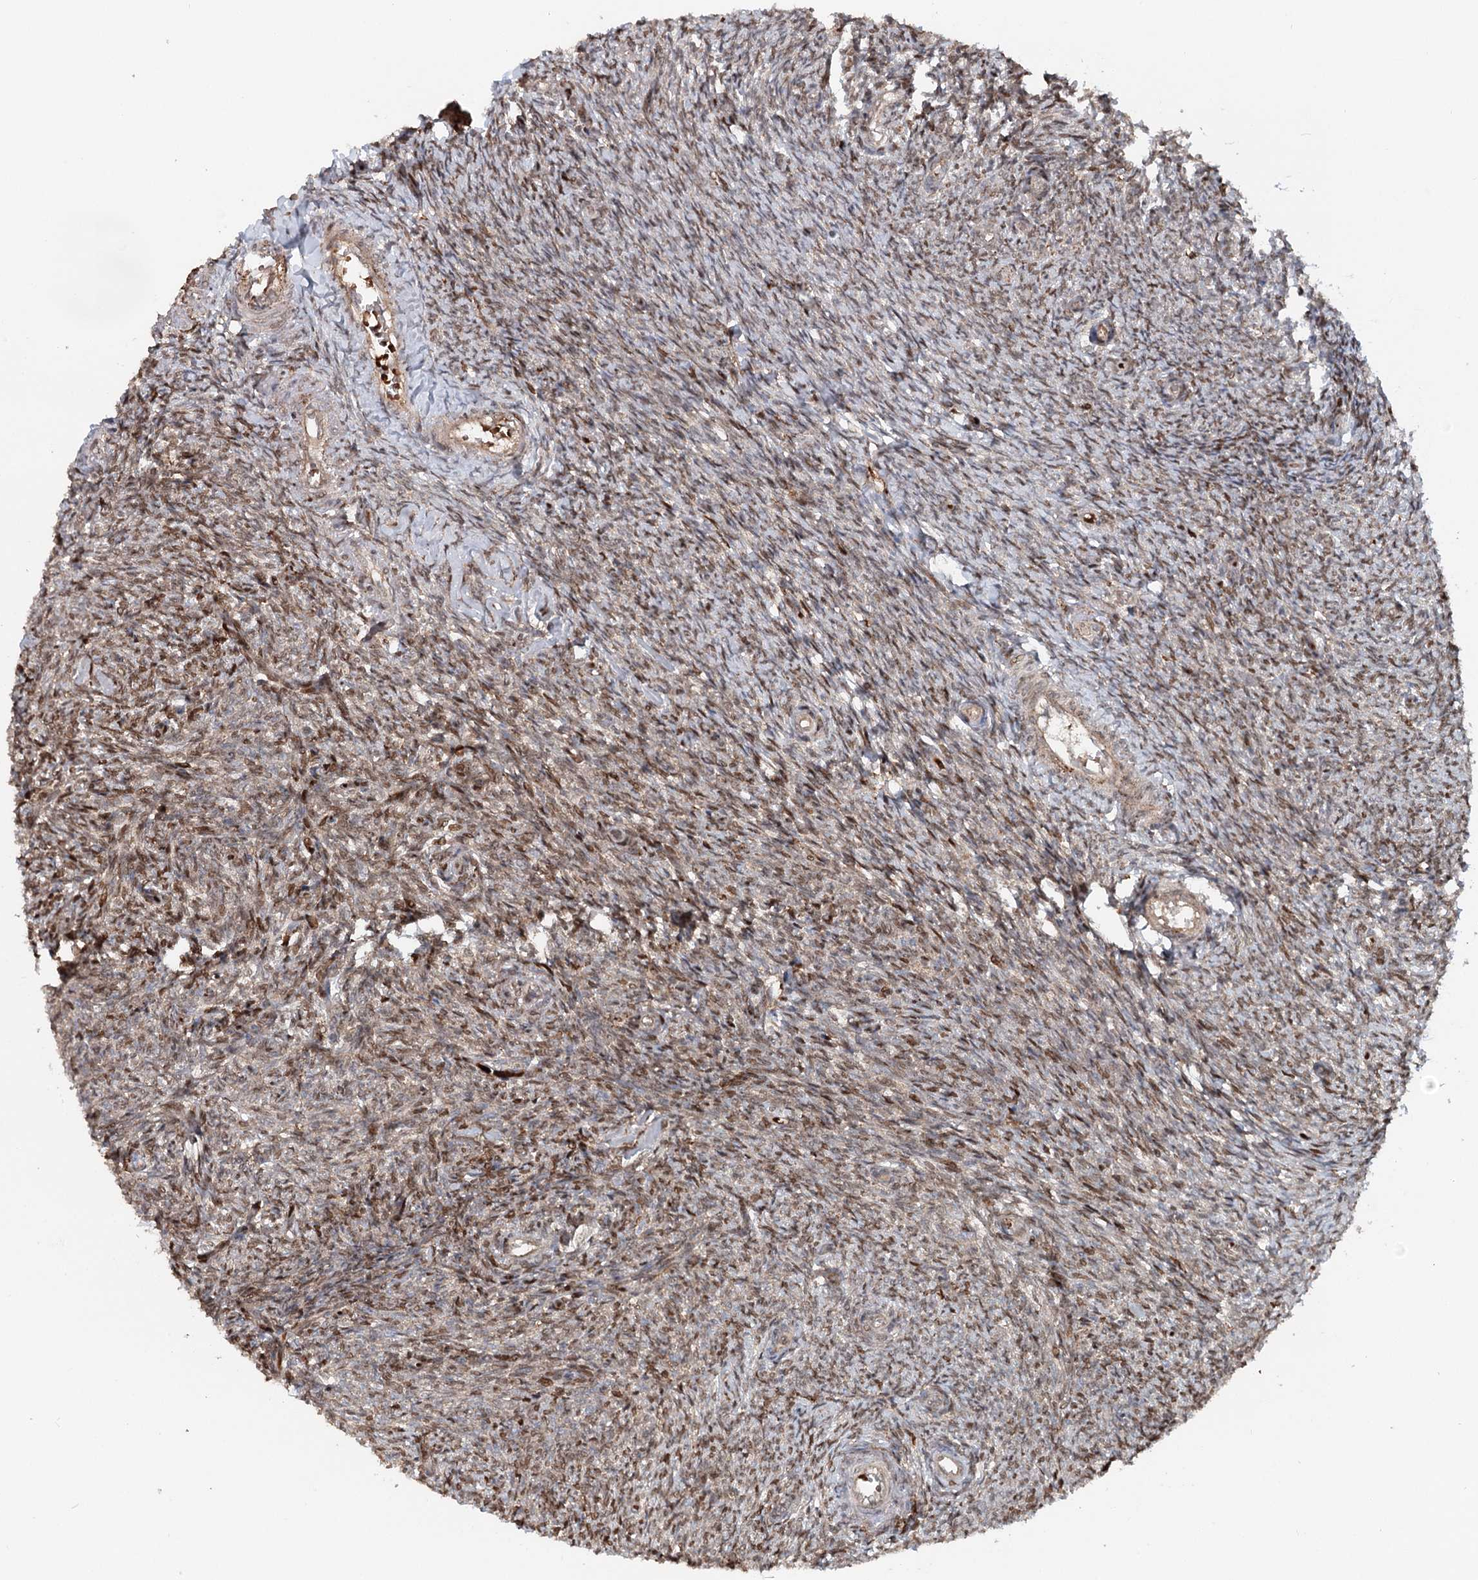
{"staining": {"intensity": "moderate", "quantity": "25%-75%", "location": "cytoplasmic/membranous,nuclear"}, "tissue": "ovary", "cell_type": "Ovarian stroma cells", "image_type": "normal", "snomed": [{"axis": "morphology", "description": "Normal tissue, NOS"}, {"axis": "topography", "description": "Ovary"}], "caption": "IHC photomicrograph of unremarkable human ovary stained for a protein (brown), which reveals medium levels of moderate cytoplasmic/membranous,nuclear expression in about 25%-75% of ovarian stroma cells.", "gene": "RNF111", "patient": {"sex": "female", "age": 44}}